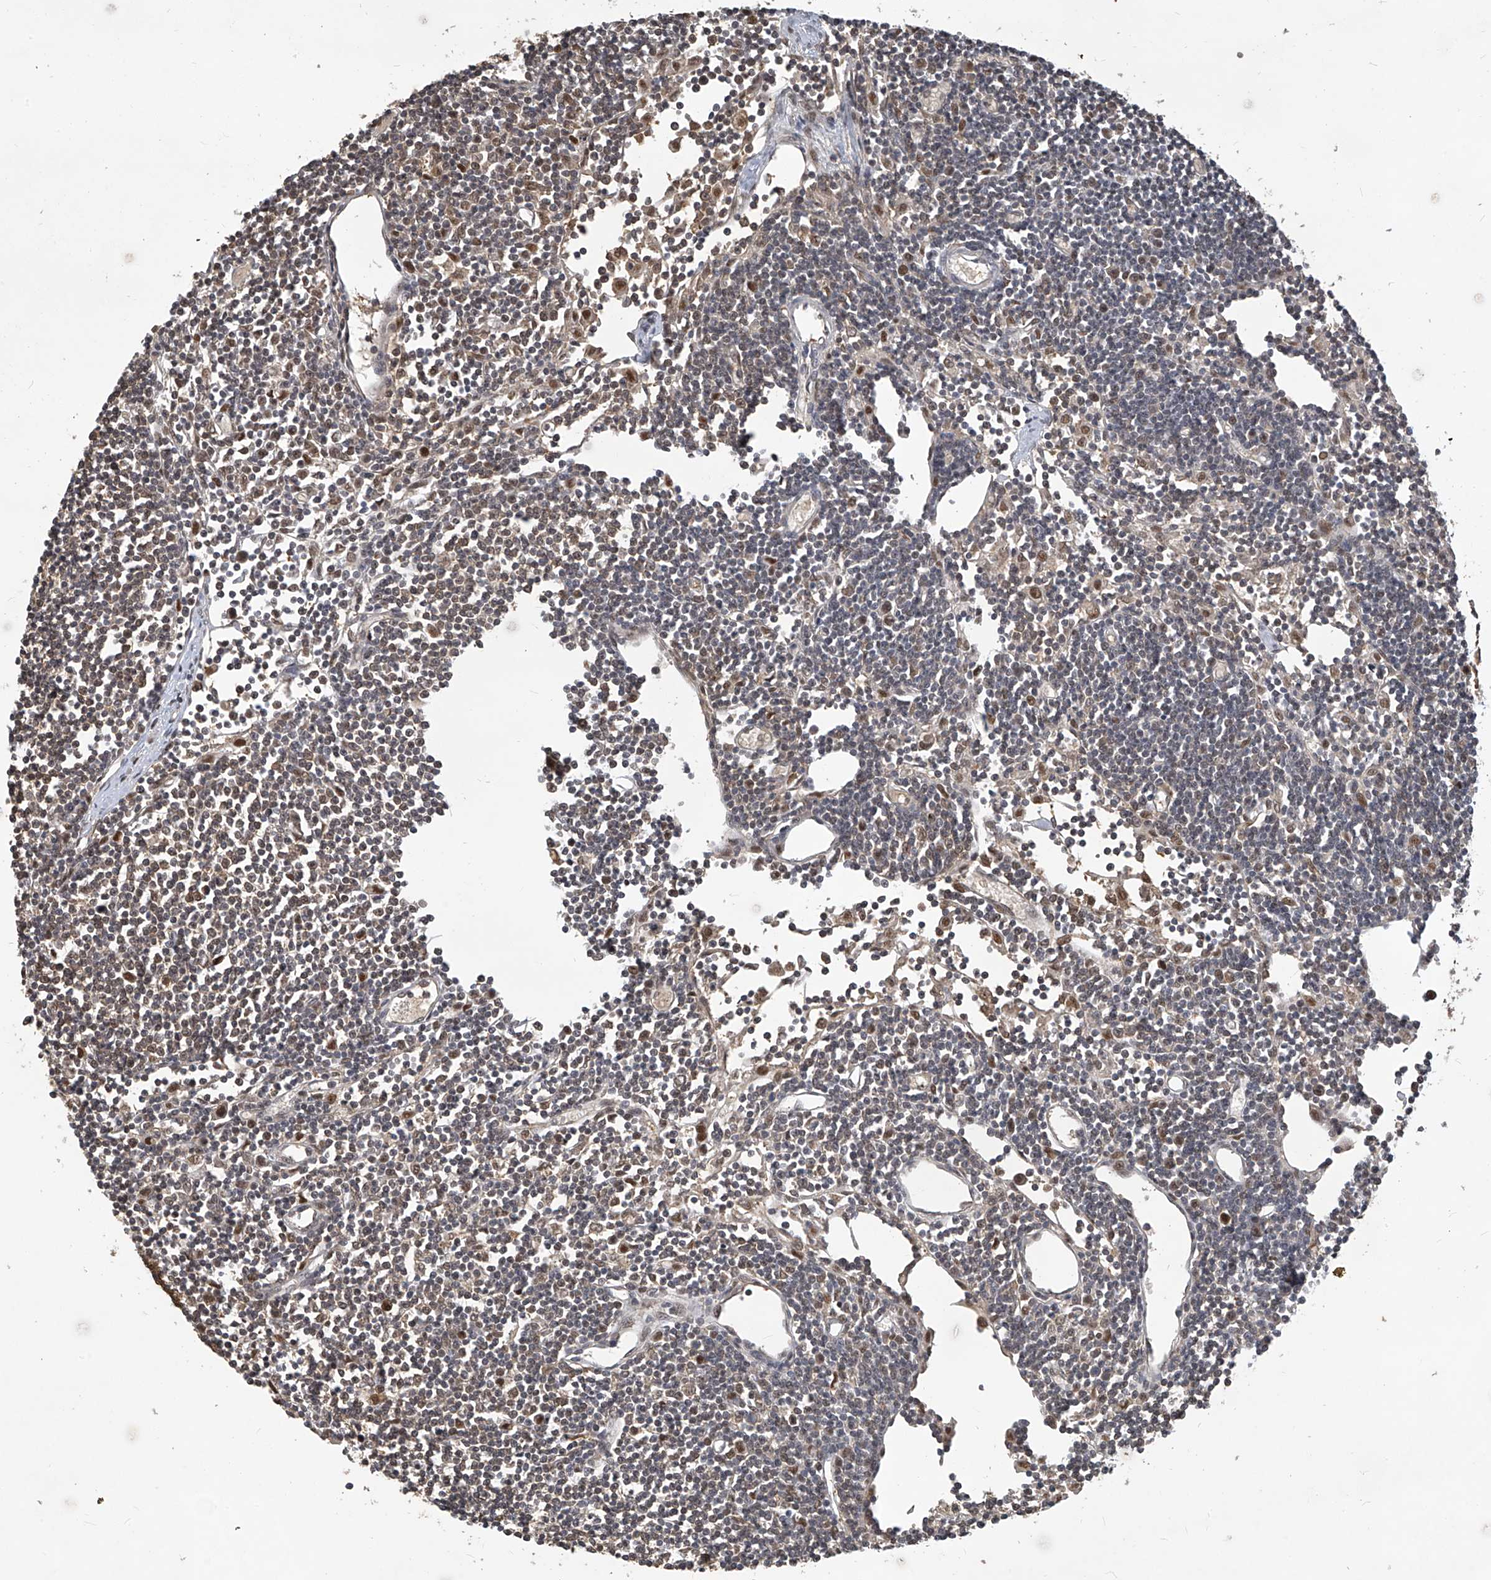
{"staining": {"intensity": "strong", "quantity": "<25%", "location": "nuclear"}, "tissue": "lymph node", "cell_type": "Germinal center cells", "image_type": "normal", "snomed": [{"axis": "morphology", "description": "Normal tissue, NOS"}, {"axis": "topography", "description": "Lymph node"}], "caption": "Strong nuclear protein staining is identified in about <25% of germinal center cells in lymph node. Using DAB (3,3'-diaminobenzidine) (brown) and hematoxylin (blue) stains, captured at high magnification using brightfield microscopy.", "gene": "PSMB1", "patient": {"sex": "female", "age": 11}}